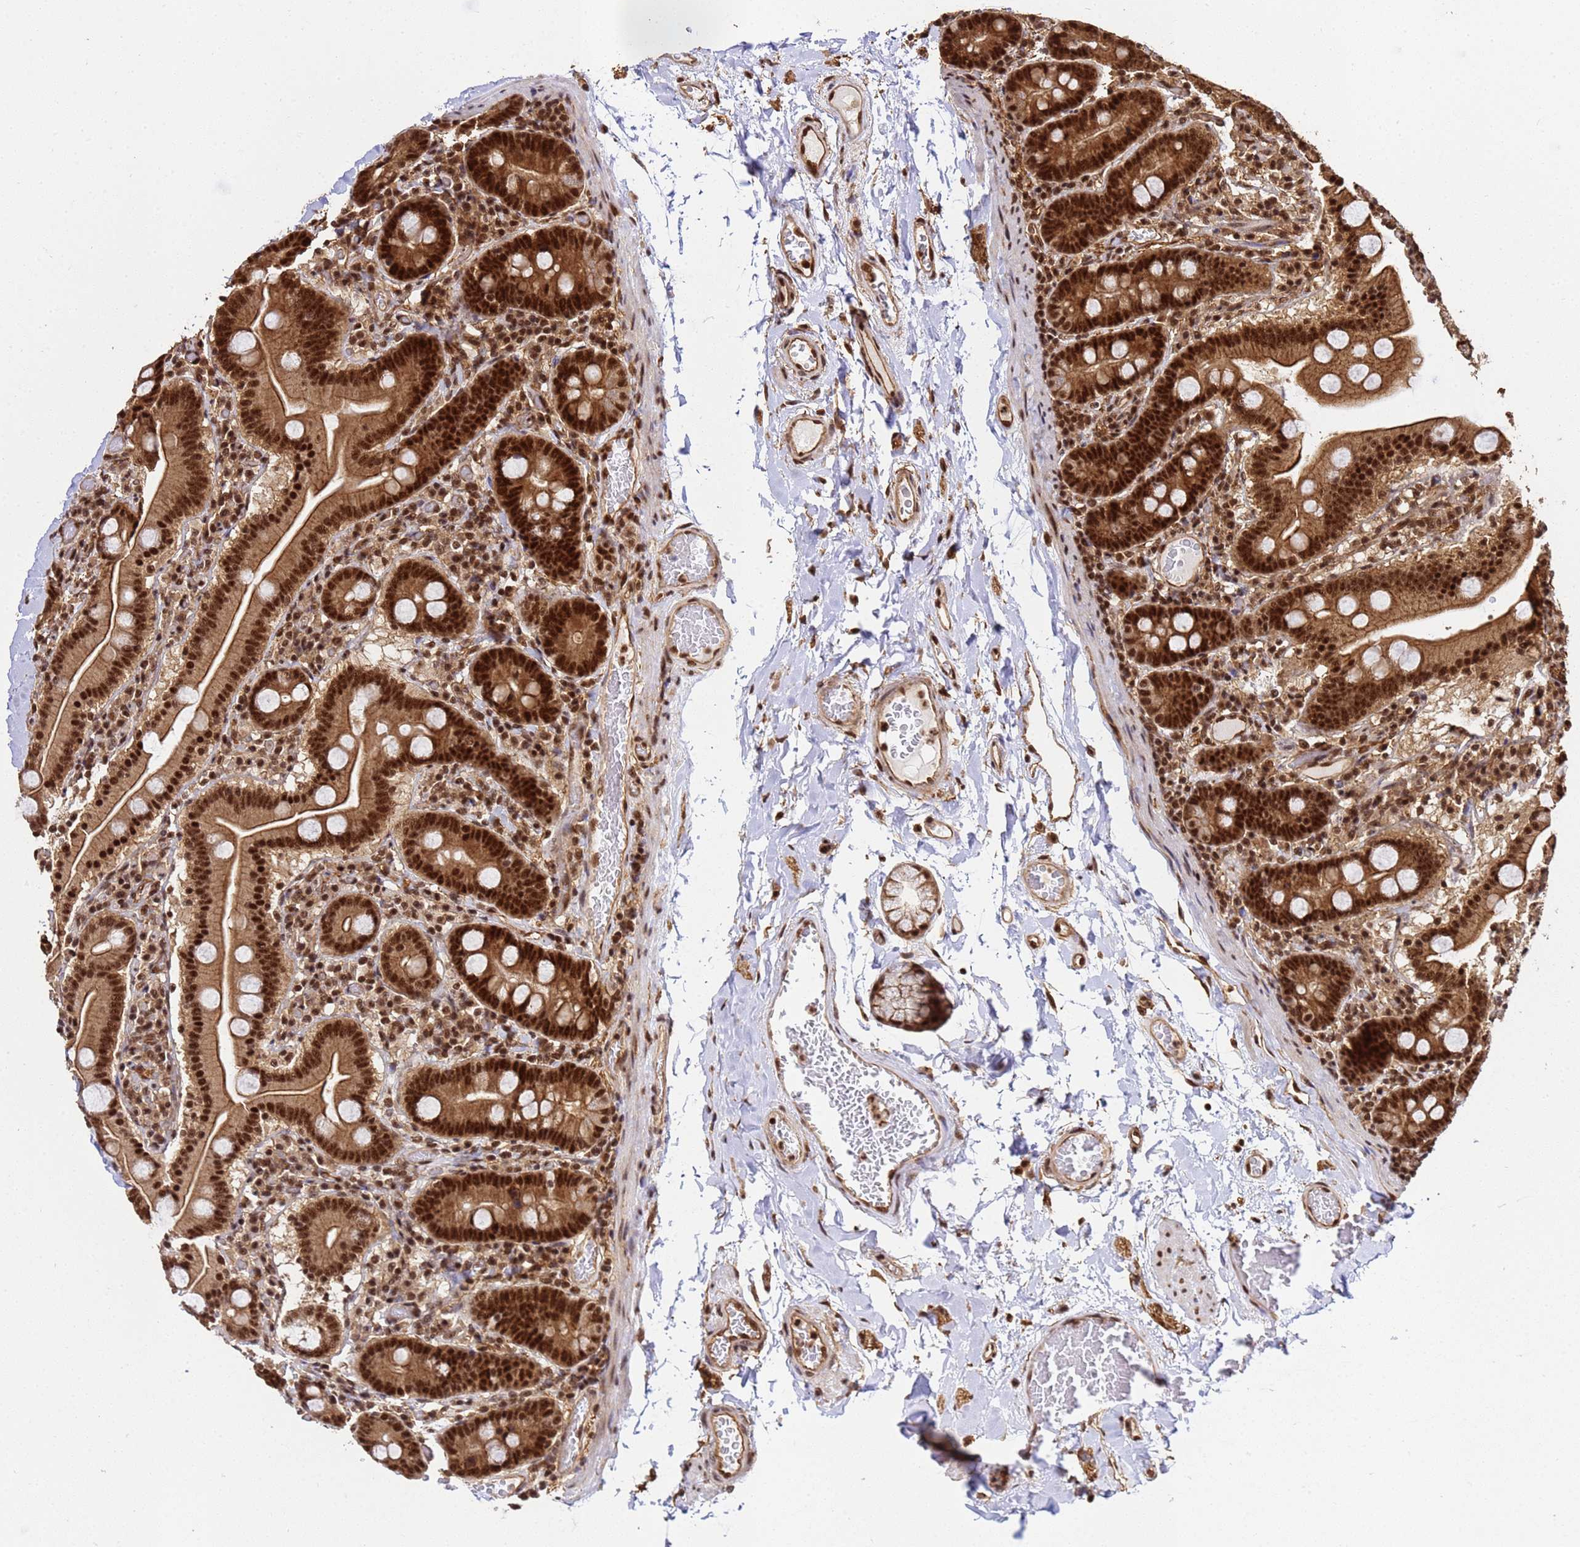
{"staining": {"intensity": "strong", "quantity": ">75%", "location": "cytoplasmic/membranous,nuclear"}, "tissue": "duodenum", "cell_type": "Glandular cells", "image_type": "normal", "snomed": [{"axis": "morphology", "description": "Normal tissue, NOS"}, {"axis": "topography", "description": "Duodenum"}], "caption": "High-magnification brightfield microscopy of unremarkable duodenum stained with DAB (3,3'-diaminobenzidine) (brown) and counterstained with hematoxylin (blue). glandular cells exhibit strong cytoplasmic/membranous,nuclear expression is appreciated in about>75% of cells. (Stains: DAB in brown, nuclei in blue, Microscopy: brightfield microscopy at high magnification).", "gene": "SYF2", "patient": {"sex": "male", "age": 55}}